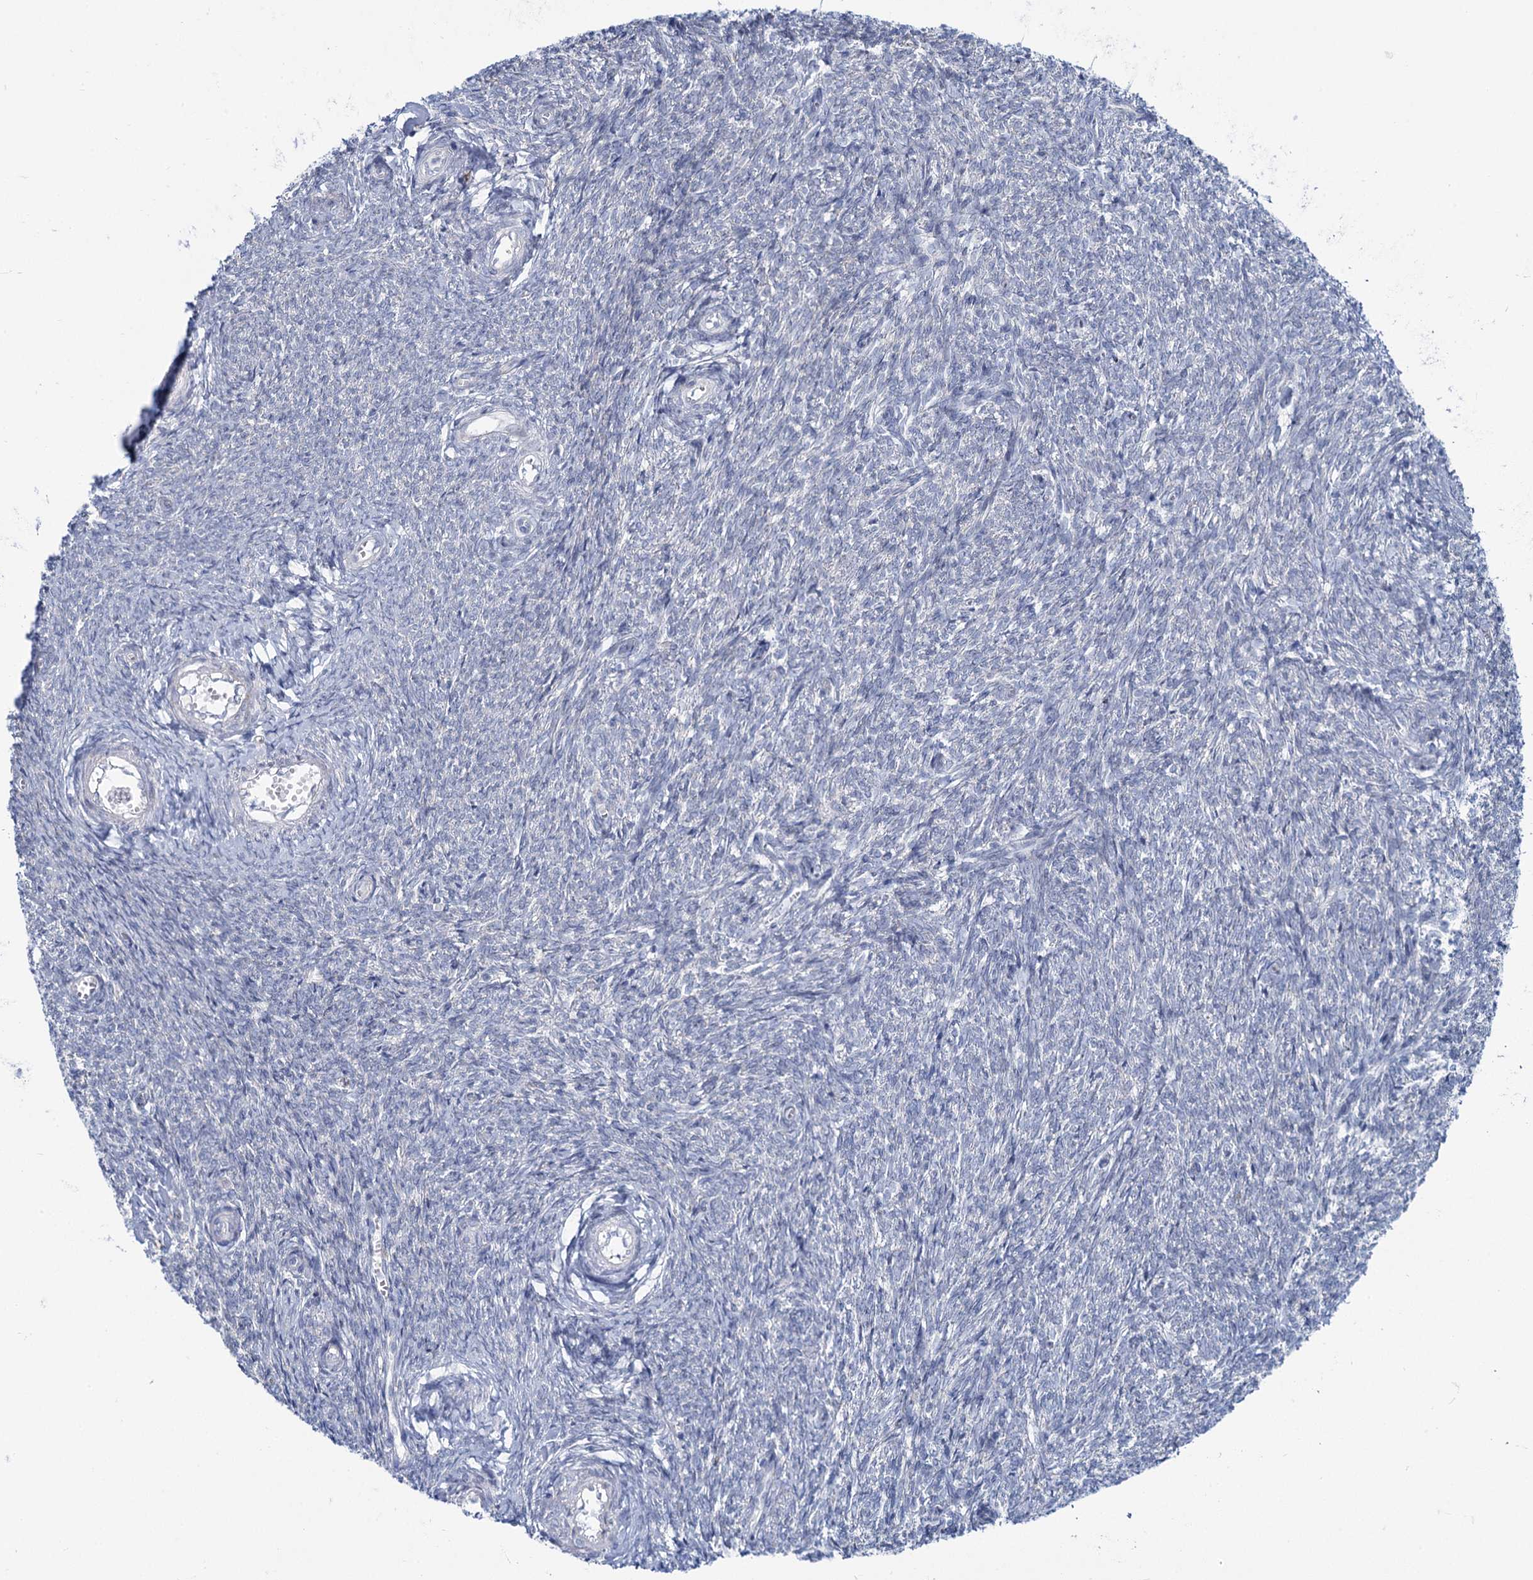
{"staining": {"intensity": "negative", "quantity": "none", "location": "none"}, "tissue": "ovary", "cell_type": "Follicle cells", "image_type": "normal", "snomed": [{"axis": "morphology", "description": "Normal tissue, NOS"}, {"axis": "topography", "description": "Ovary"}], "caption": "Follicle cells show no significant expression in unremarkable ovary. (Stains: DAB (3,3'-diaminobenzidine) immunohistochemistry (IHC) with hematoxylin counter stain, Microscopy: brightfield microscopy at high magnification).", "gene": "PRSS35", "patient": {"sex": "female", "age": 44}}